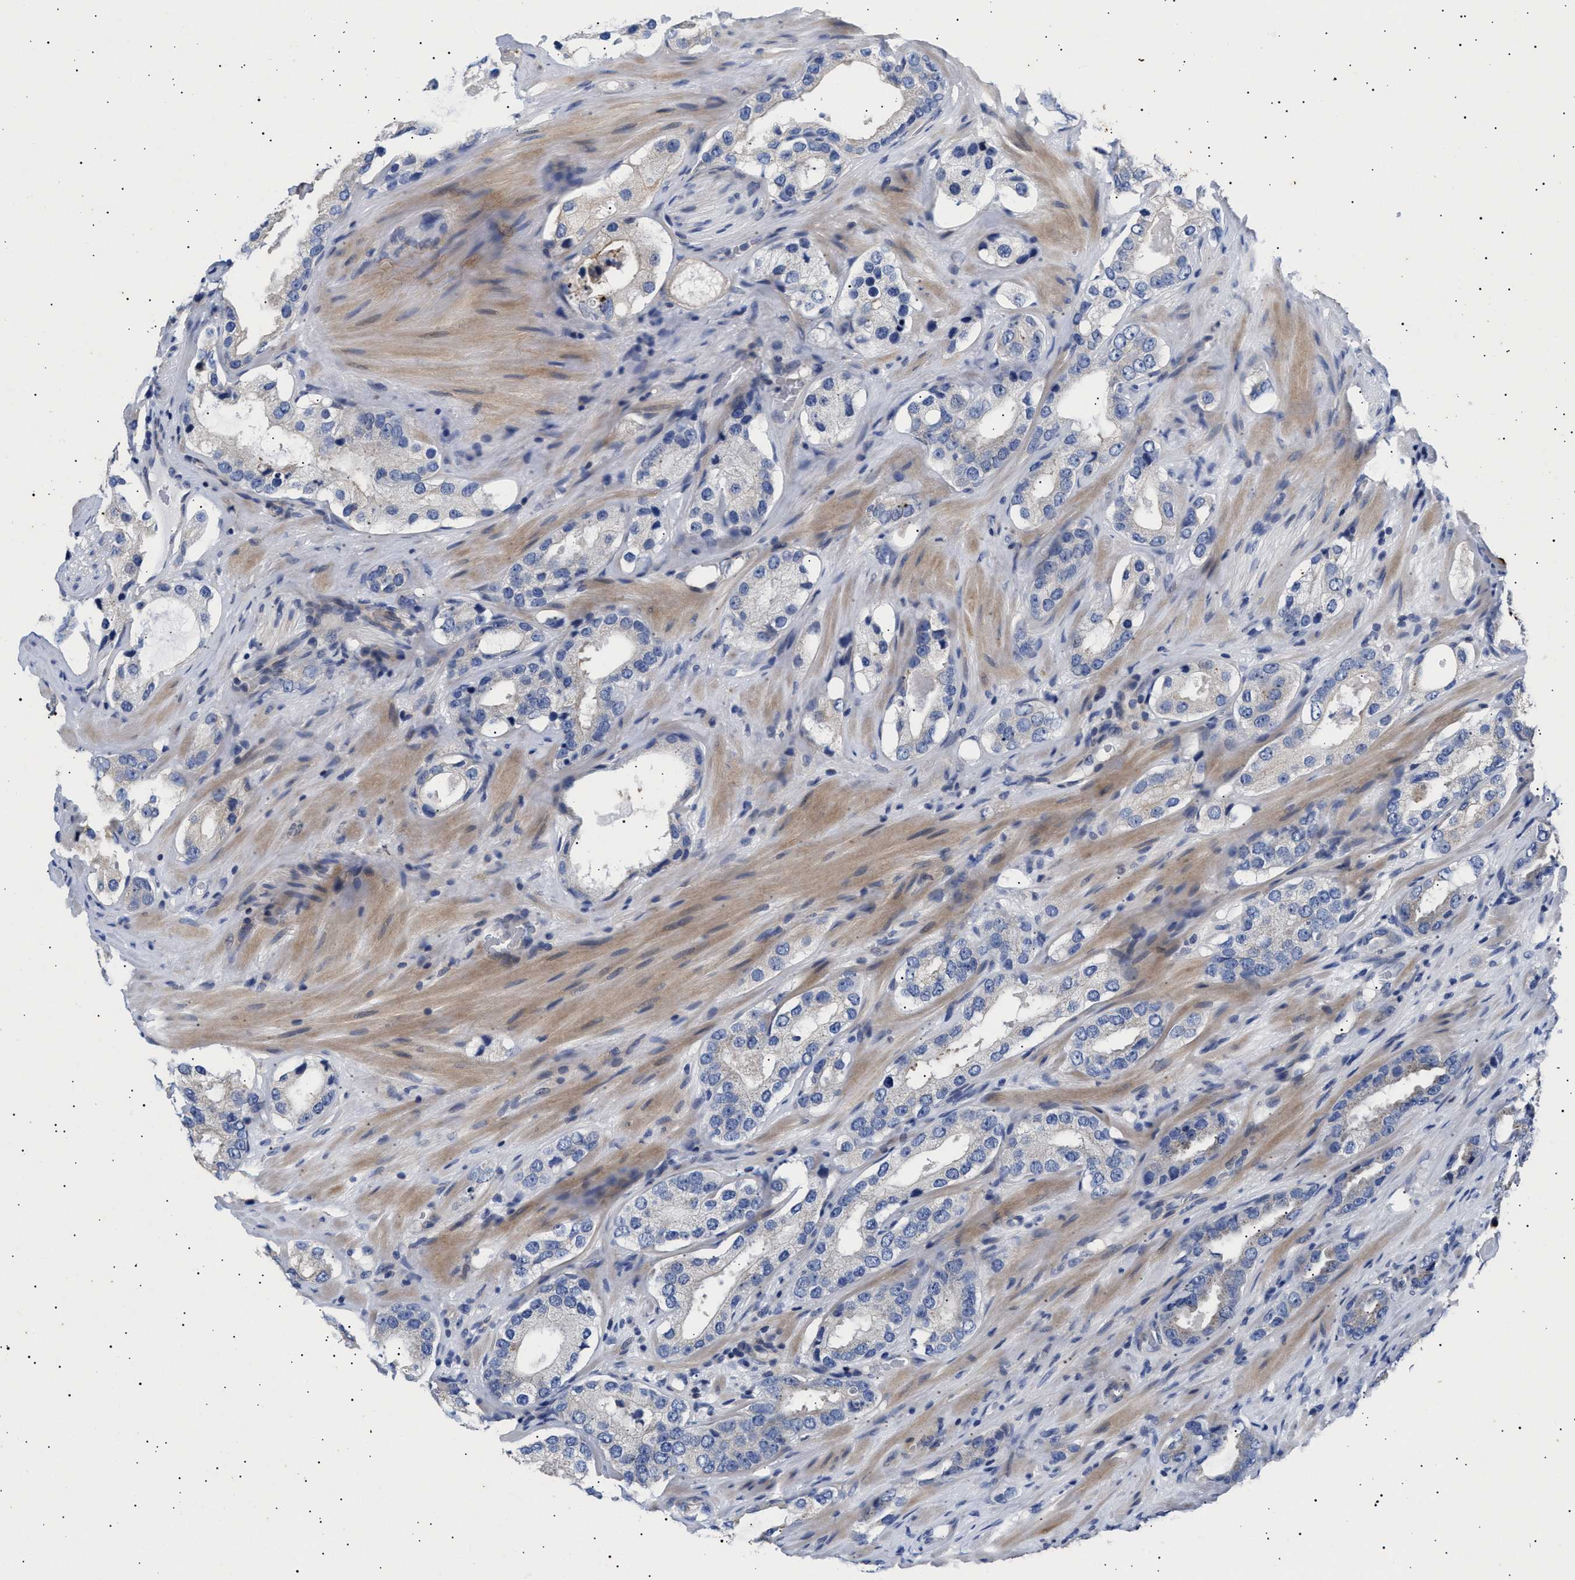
{"staining": {"intensity": "negative", "quantity": "none", "location": "none"}, "tissue": "prostate cancer", "cell_type": "Tumor cells", "image_type": "cancer", "snomed": [{"axis": "morphology", "description": "Adenocarcinoma, High grade"}, {"axis": "topography", "description": "Prostate"}], "caption": "This is an immunohistochemistry (IHC) image of adenocarcinoma (high-grade) (prostate). There is no staining in tumor cells.", "gene": "HEMGN", "patient": {"sex": "male", "age": 63}}